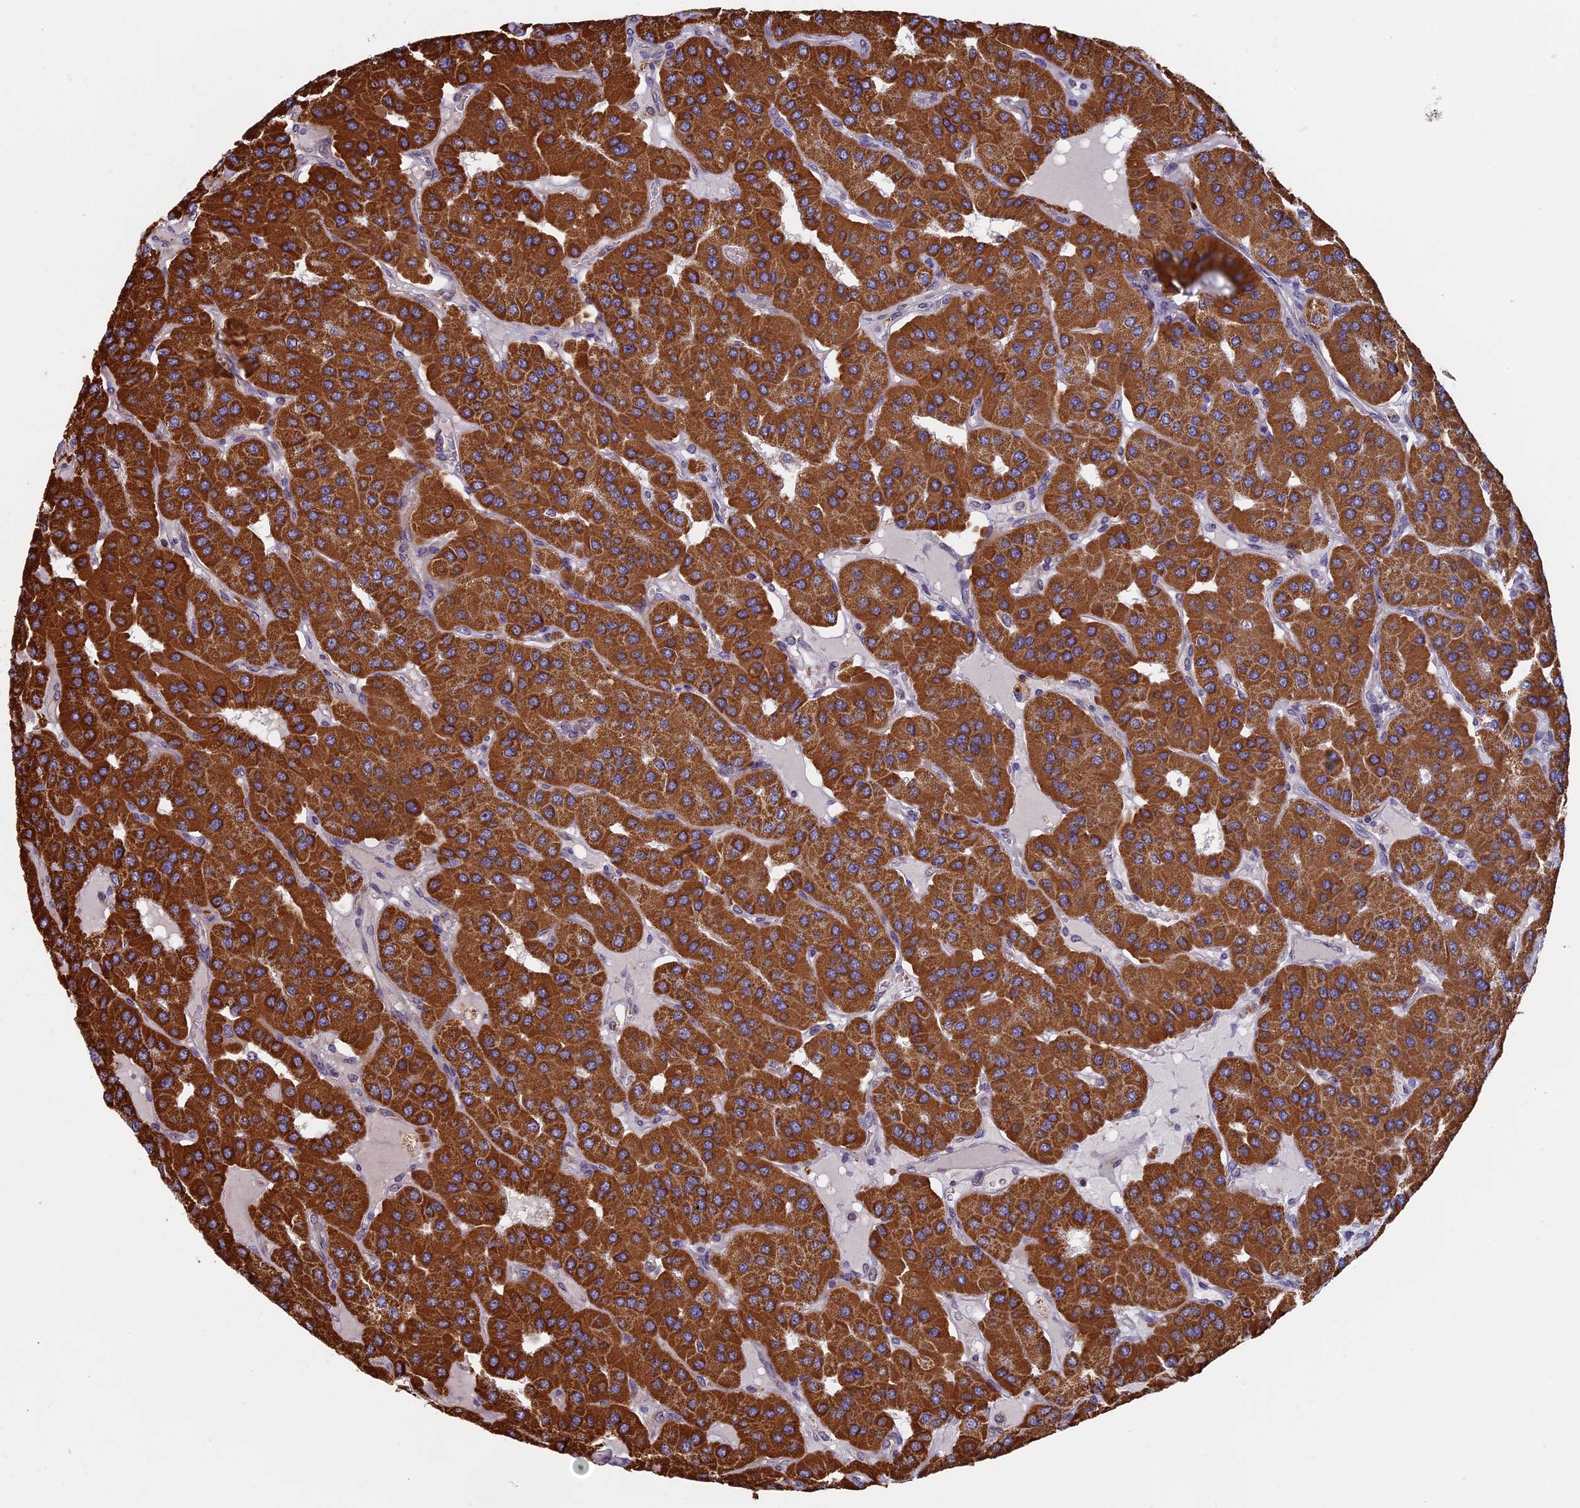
{"staining": {"intensity": "strong", "quantity": ">75%", "location": "cytoplasmic/membranous"}, "tissue": "parathyroid gland", "cell_type": "Glandular cells", "image_type": "normal", "snomed": [{"axis": "morphology", "description": "Normal tissue, NOS"}, {"axis": "morphology", "description": "Adenoma, NOS"}, {"axis": "topography", "description": "Parathyroid gland"}], "caption": "Immunohistochemical staining of normal human parathyroid gland exhibits strong cytoplasmic/membranous protein positivity in about >75% of glandular cells.", "gene": "EDAR", "patient": {"sex": "female", "age": 86}}